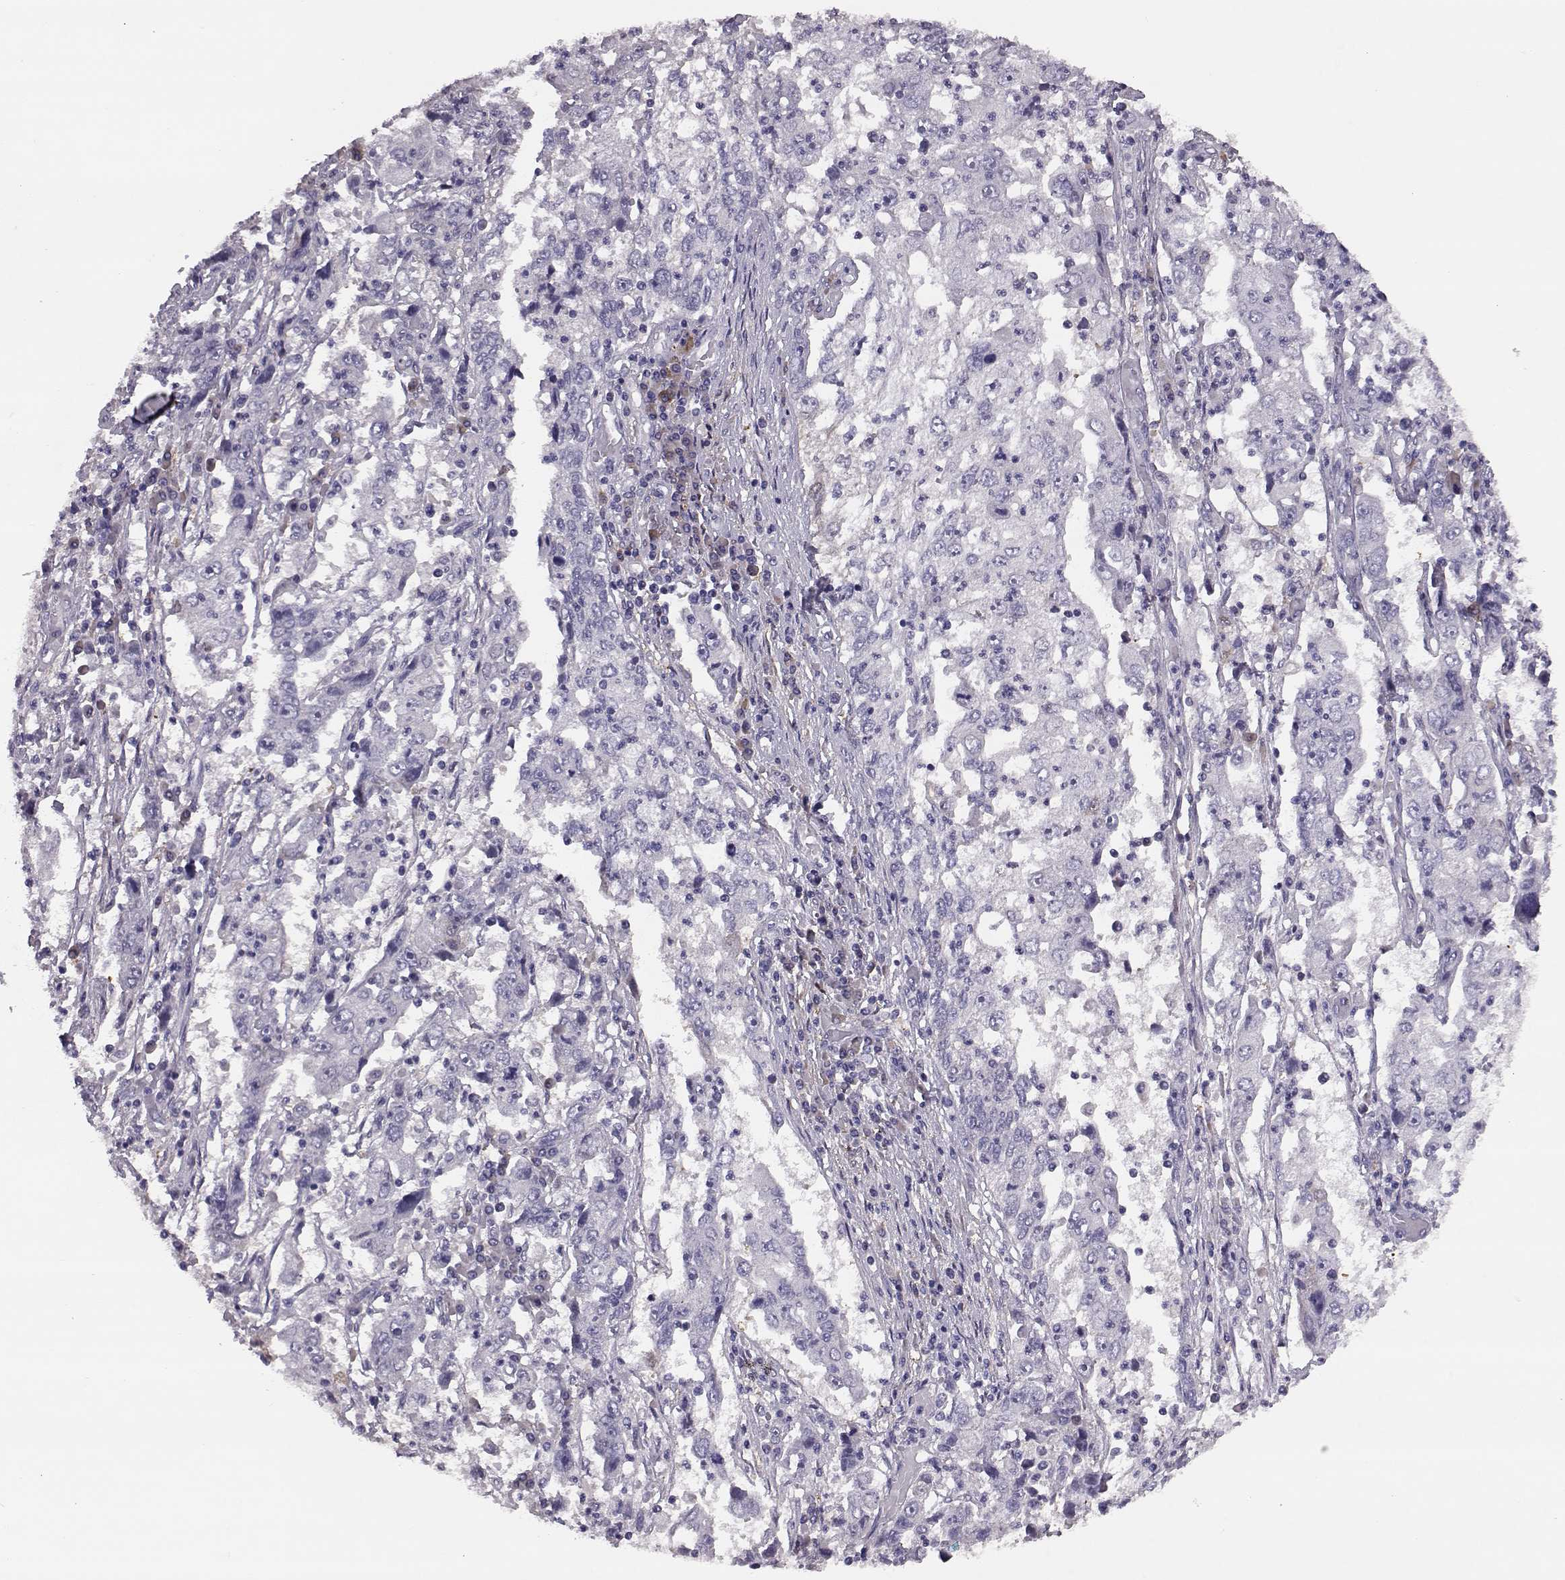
{"staining": {"intensity": "negative", "quantity": "none", "location": "none"}, "tissue": "cervical cancer", "cell_type": "Tumor cells", "image_type": "cancer", "snomed": [{"axis": "morphology", "description": "Squamous cell carcinoma, NOS"}, {"axis": "topography", "description": "Cervix"}], "caption": "Immunohistochemistry (IHC) histopathology image of human squamous cell carcinoma (cervical) stained for a protein (brown), which exhibits no staining in tumor cells. (IHC, brightfield microscopy, high magnification).", "gene": "ADGRG5", "patient": {"sex": "female", "age": 36}}